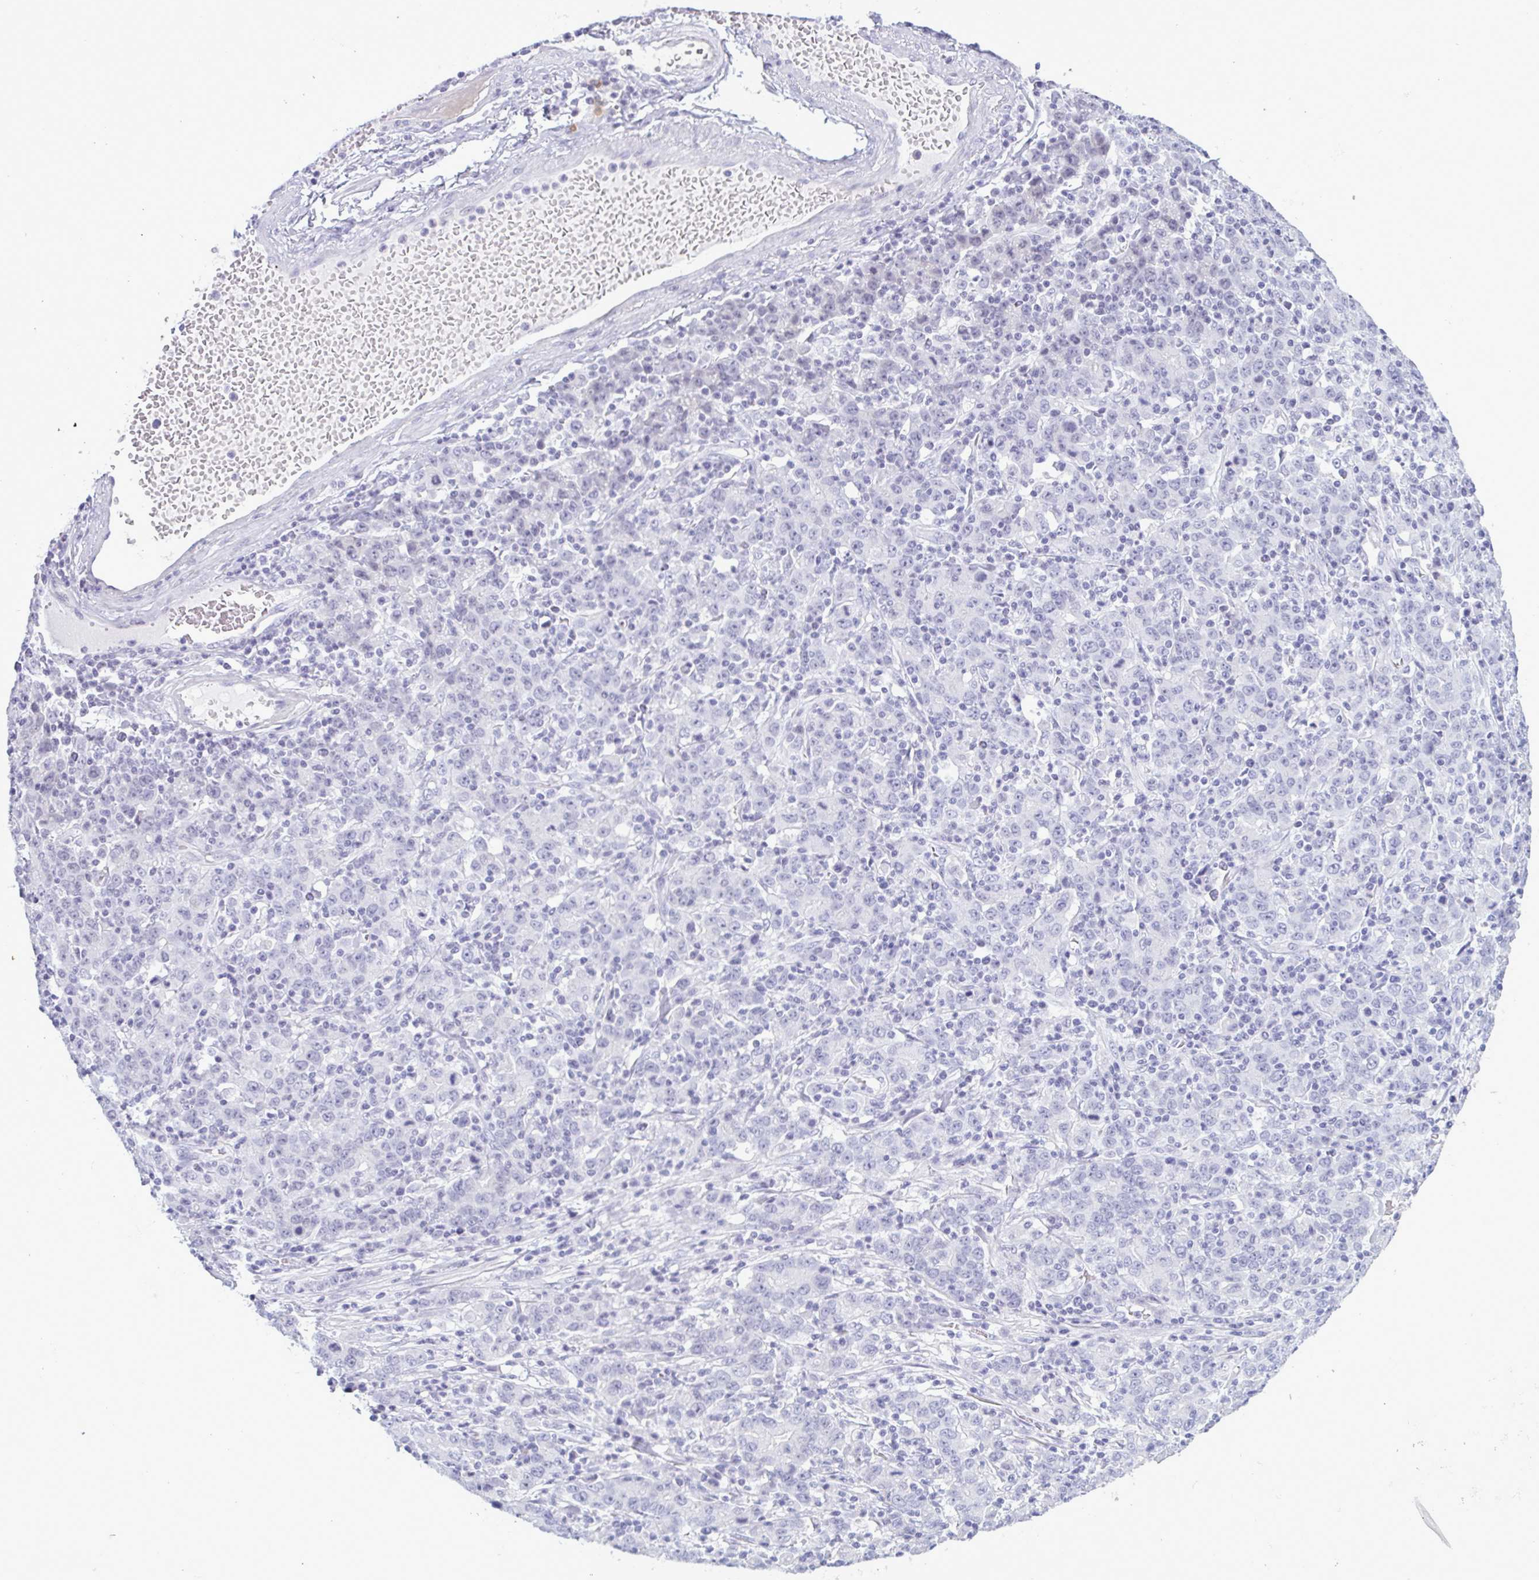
{"staining": {"intensity": "negative", "quantity": "none", "location": "none"}, "tissue": "stomach cancer", "cell_type": "Tumor cells", "image_type": "cancer", "snomed": [{"axis": "morphology", "description": "Adenocarcinoma, NOS"}, {"axis": "topography", "description": "Stomach, upper"}], "caption": "Stomach cancer stained for a protein using immunohistochemistry (IHC) reveals no positivity tumor cells.", "gene": "LTF", "patient": {"sex": "male", "age": 69}}